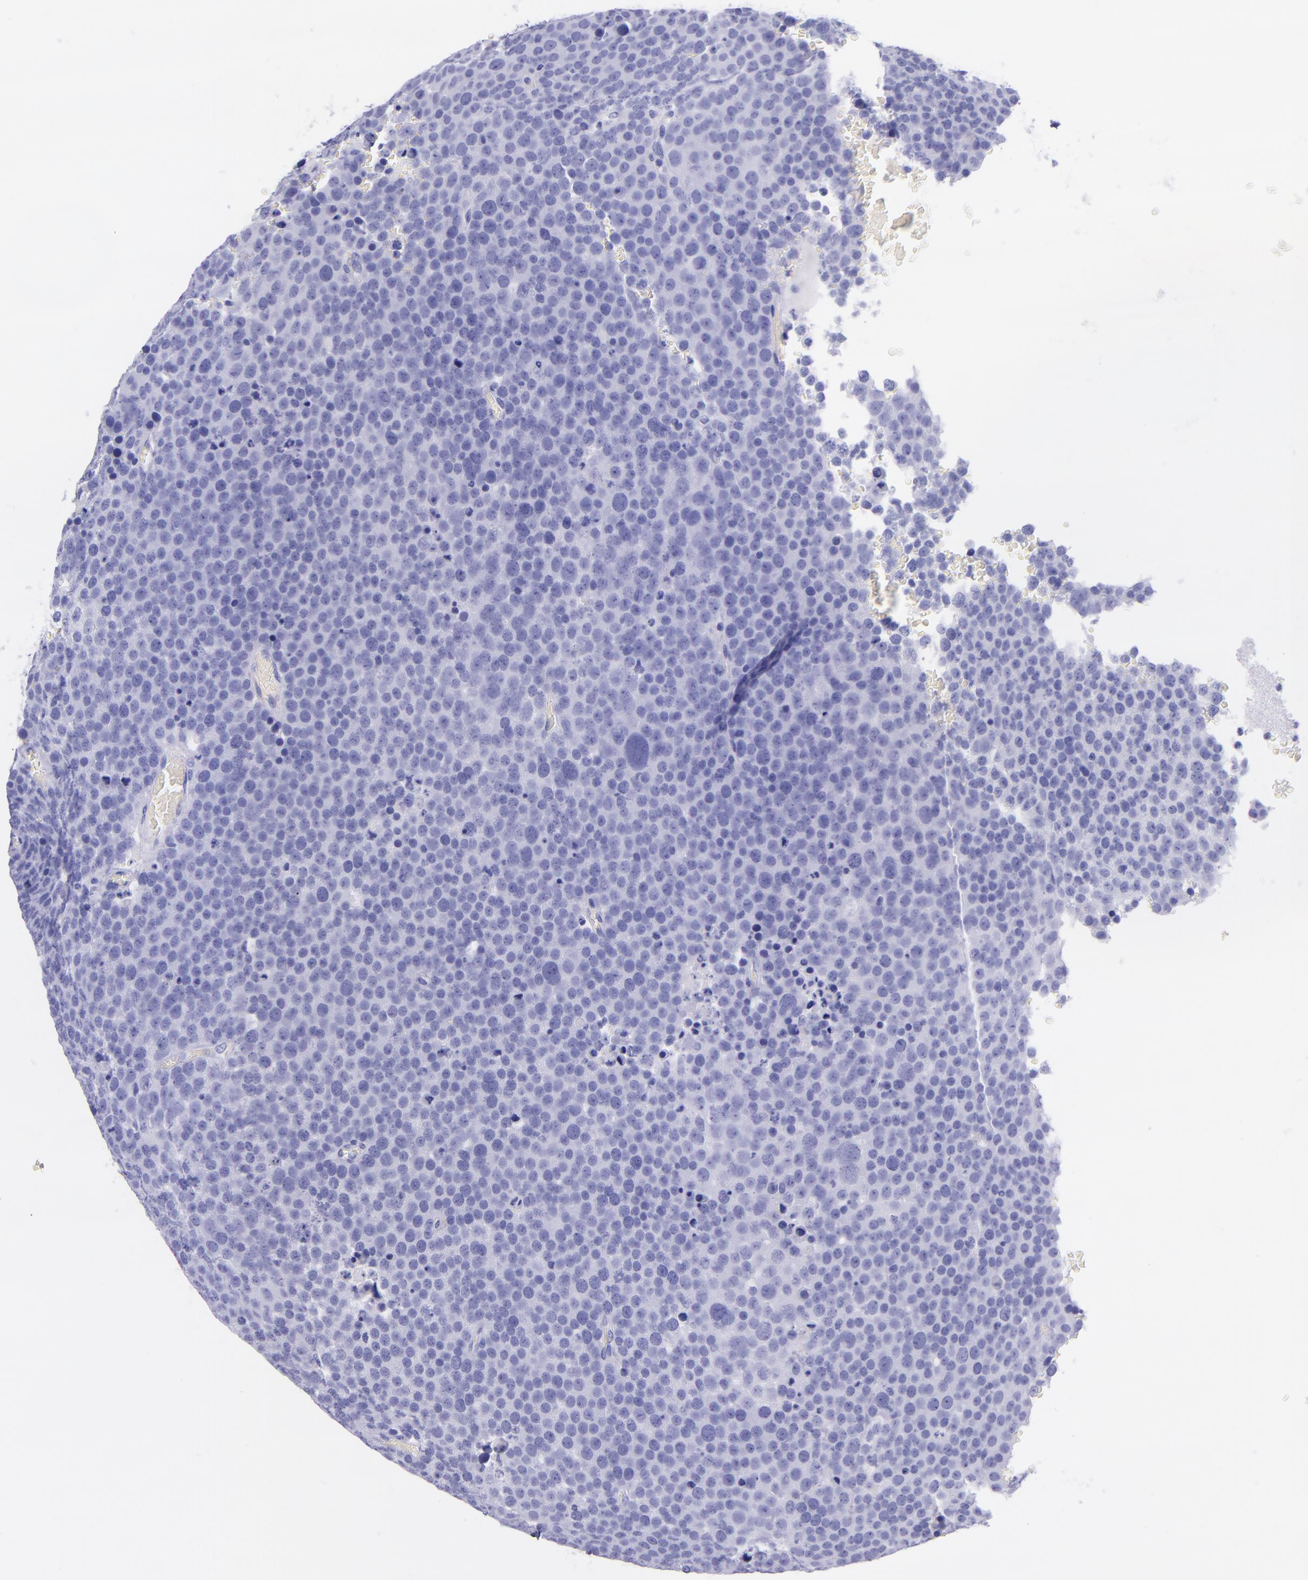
{"staining": {"intensity": "negative", "quantity": "none", "location": "none"}, "tissue": "testis cancer", "cell_type": "Tumor cells", "image_type": "cancer", "snomed": [{"axis": "morphology", "description": "Seminoma, NOS"}, {"axis": "topography", "description": "Testis"}], "caption": "A high-resolution image shows immunohistochemistry (IHC) staining of testis cancer, which displays no significant staining in tumor cells.", "gene": "MBP", "patient": {"sex": "male", "age": 71}}